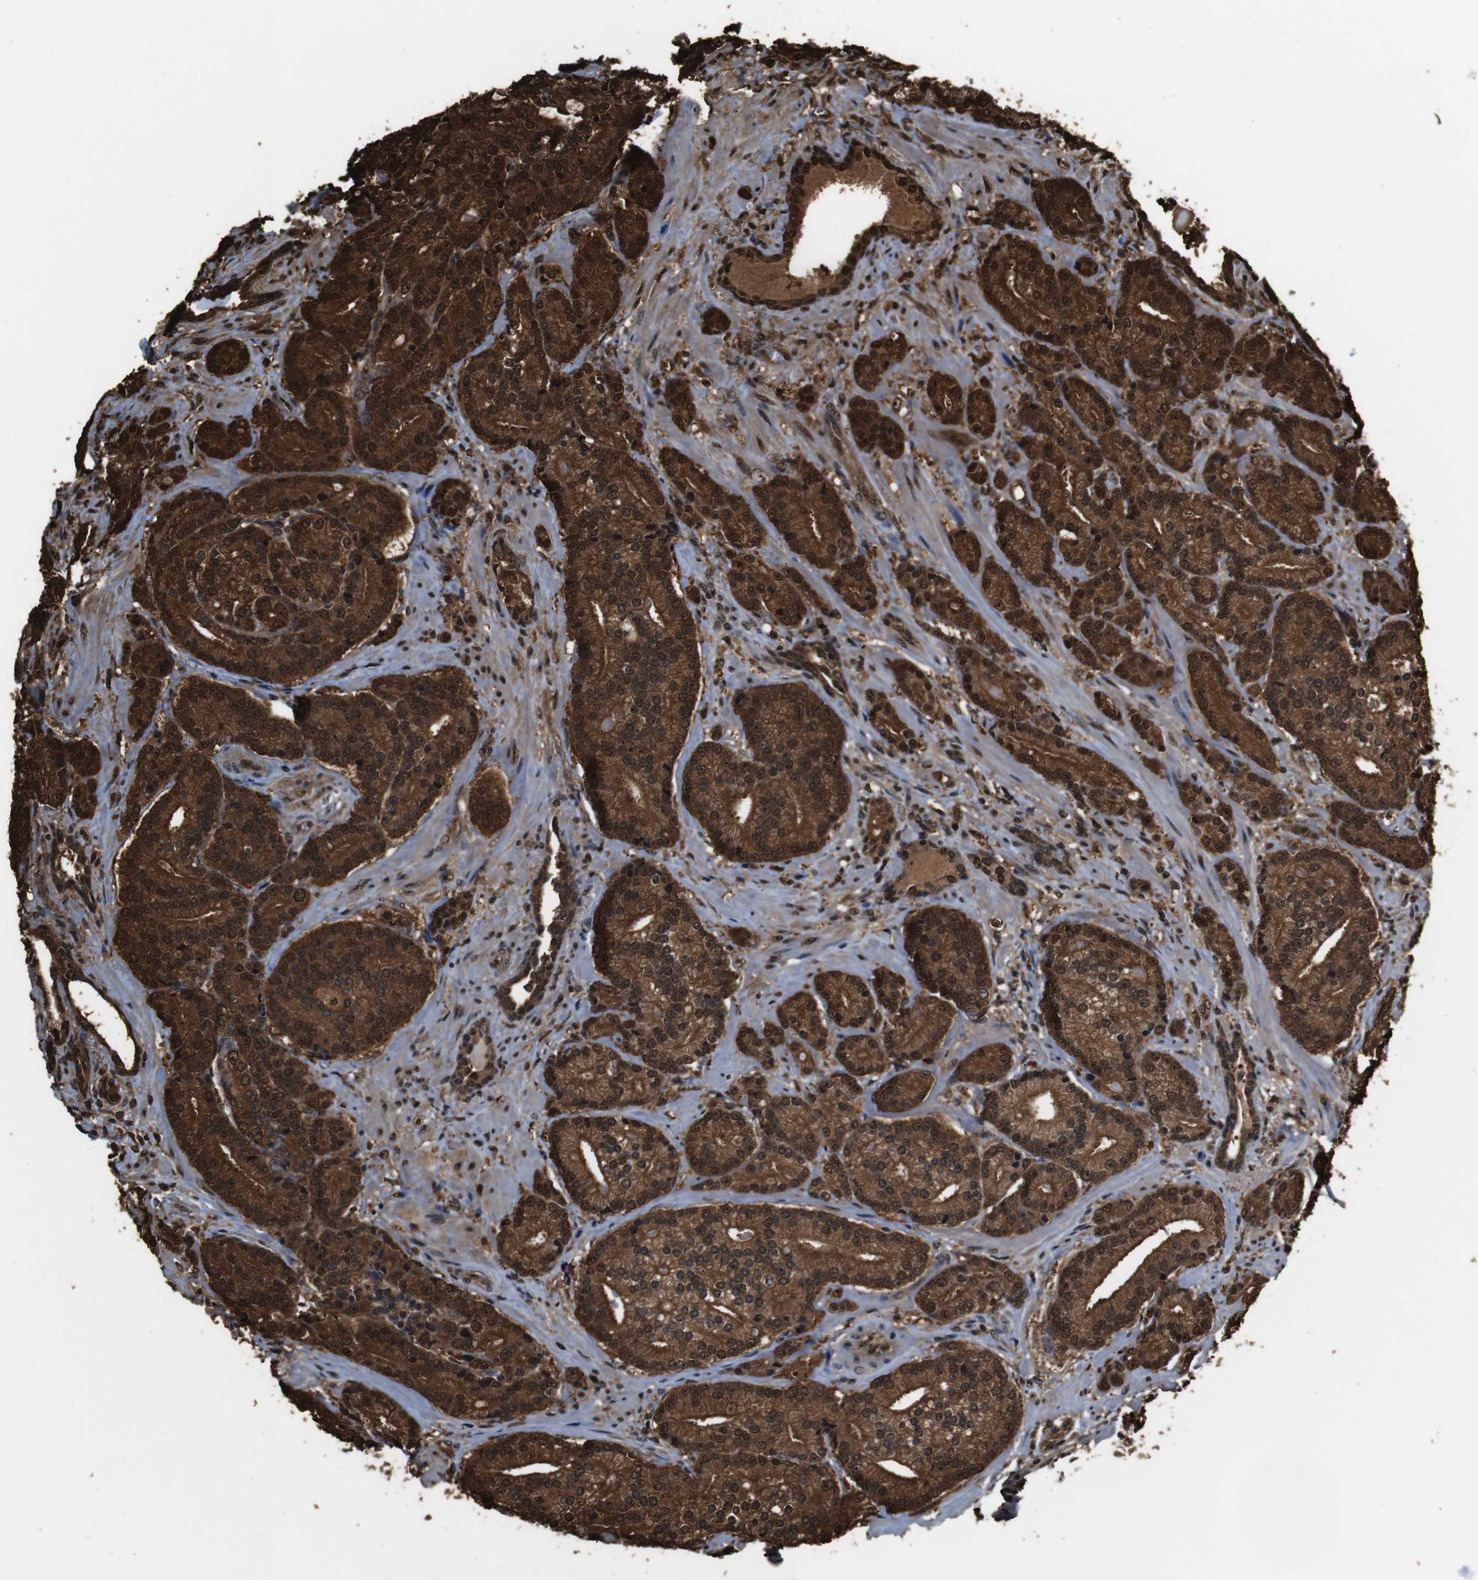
{"staining": {"intensity": "strong", "quantity": ">75%", "location": "cytoplasmic/membranous,nuclear"}, "tissue": "prostate cancer", "cell_type": "Tumor cells", "image_type": "cancer", "snomed": [{"axis": "morphology", "description": "Adenocarcinoma, High grade"}, {"axis": "topography", "description": "Prostate"}], "caption": "Immunohistochemistry histopathology image of human prostate cancer (adenocarcinoma (high-grade)) stained for a protein (brown), which shows high levels of strong cytoplasmic/membranous and nuclear expression in approximately >75% of tumor cells.", "gene": "VCP", "patient": {"sex": "male", "age": 61}}